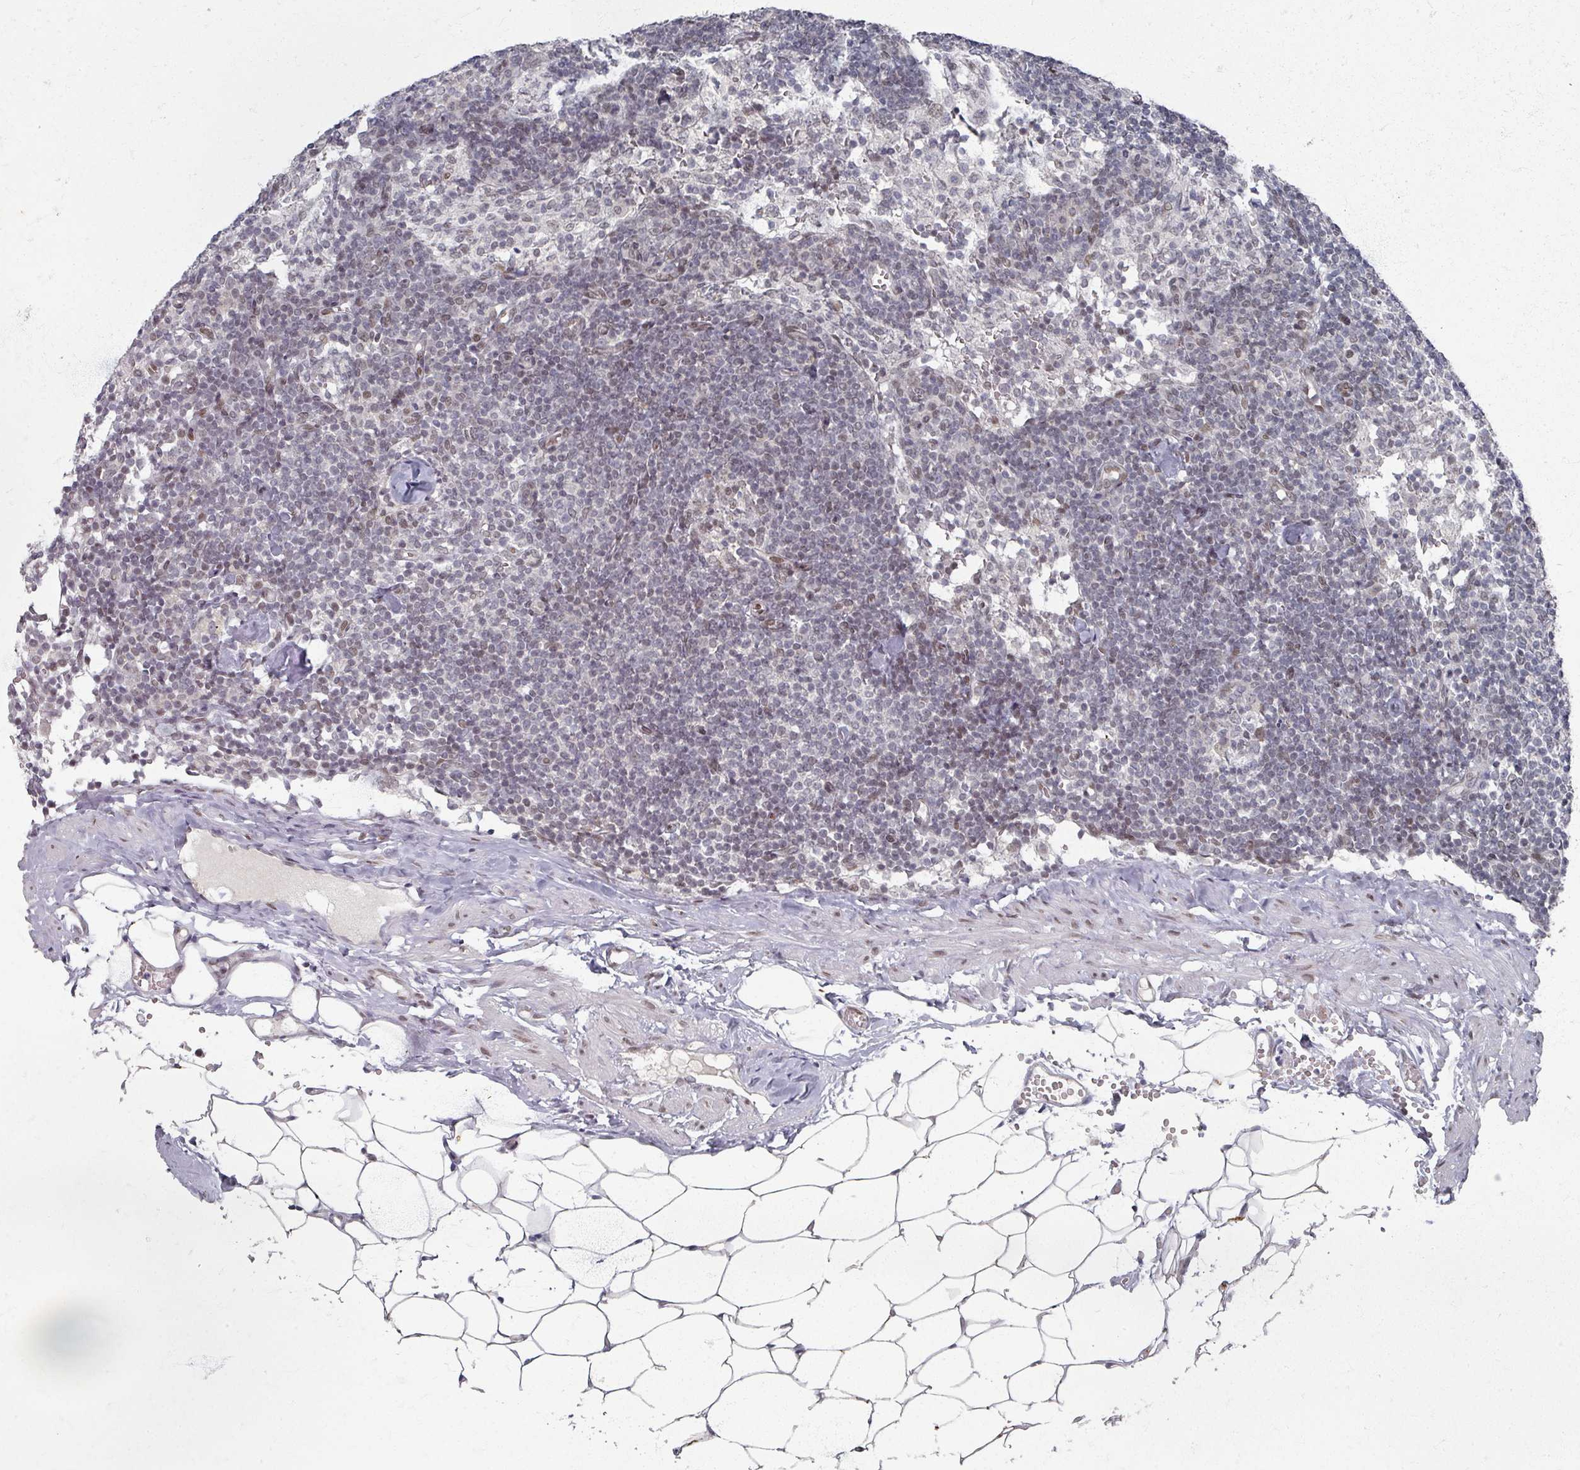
{"staining": {"intensity": "moderate", "quantity": "25%-75%", "location": "nuclear"}, "tissue": "lymph node", "cell_type": "Germinal center cells", "image_type": "normal", "snomed": [{"axis": "morphology", "description": "Normal tissue, NOS"}, {"axis": "topography", "description": "Lymph node"}], "caption": "High-magnification brightfield microscopy of benign lymph node stained with DAB (3,3'-diaminobenzidine) (brown) and counterstained with hematoxylin (blue). germinal center cells exhibit moderate nuclear staining is seen in about25%-75% of cells.", "gene": "PSKH1", "patient": {"sex": "female", "age": 52}}